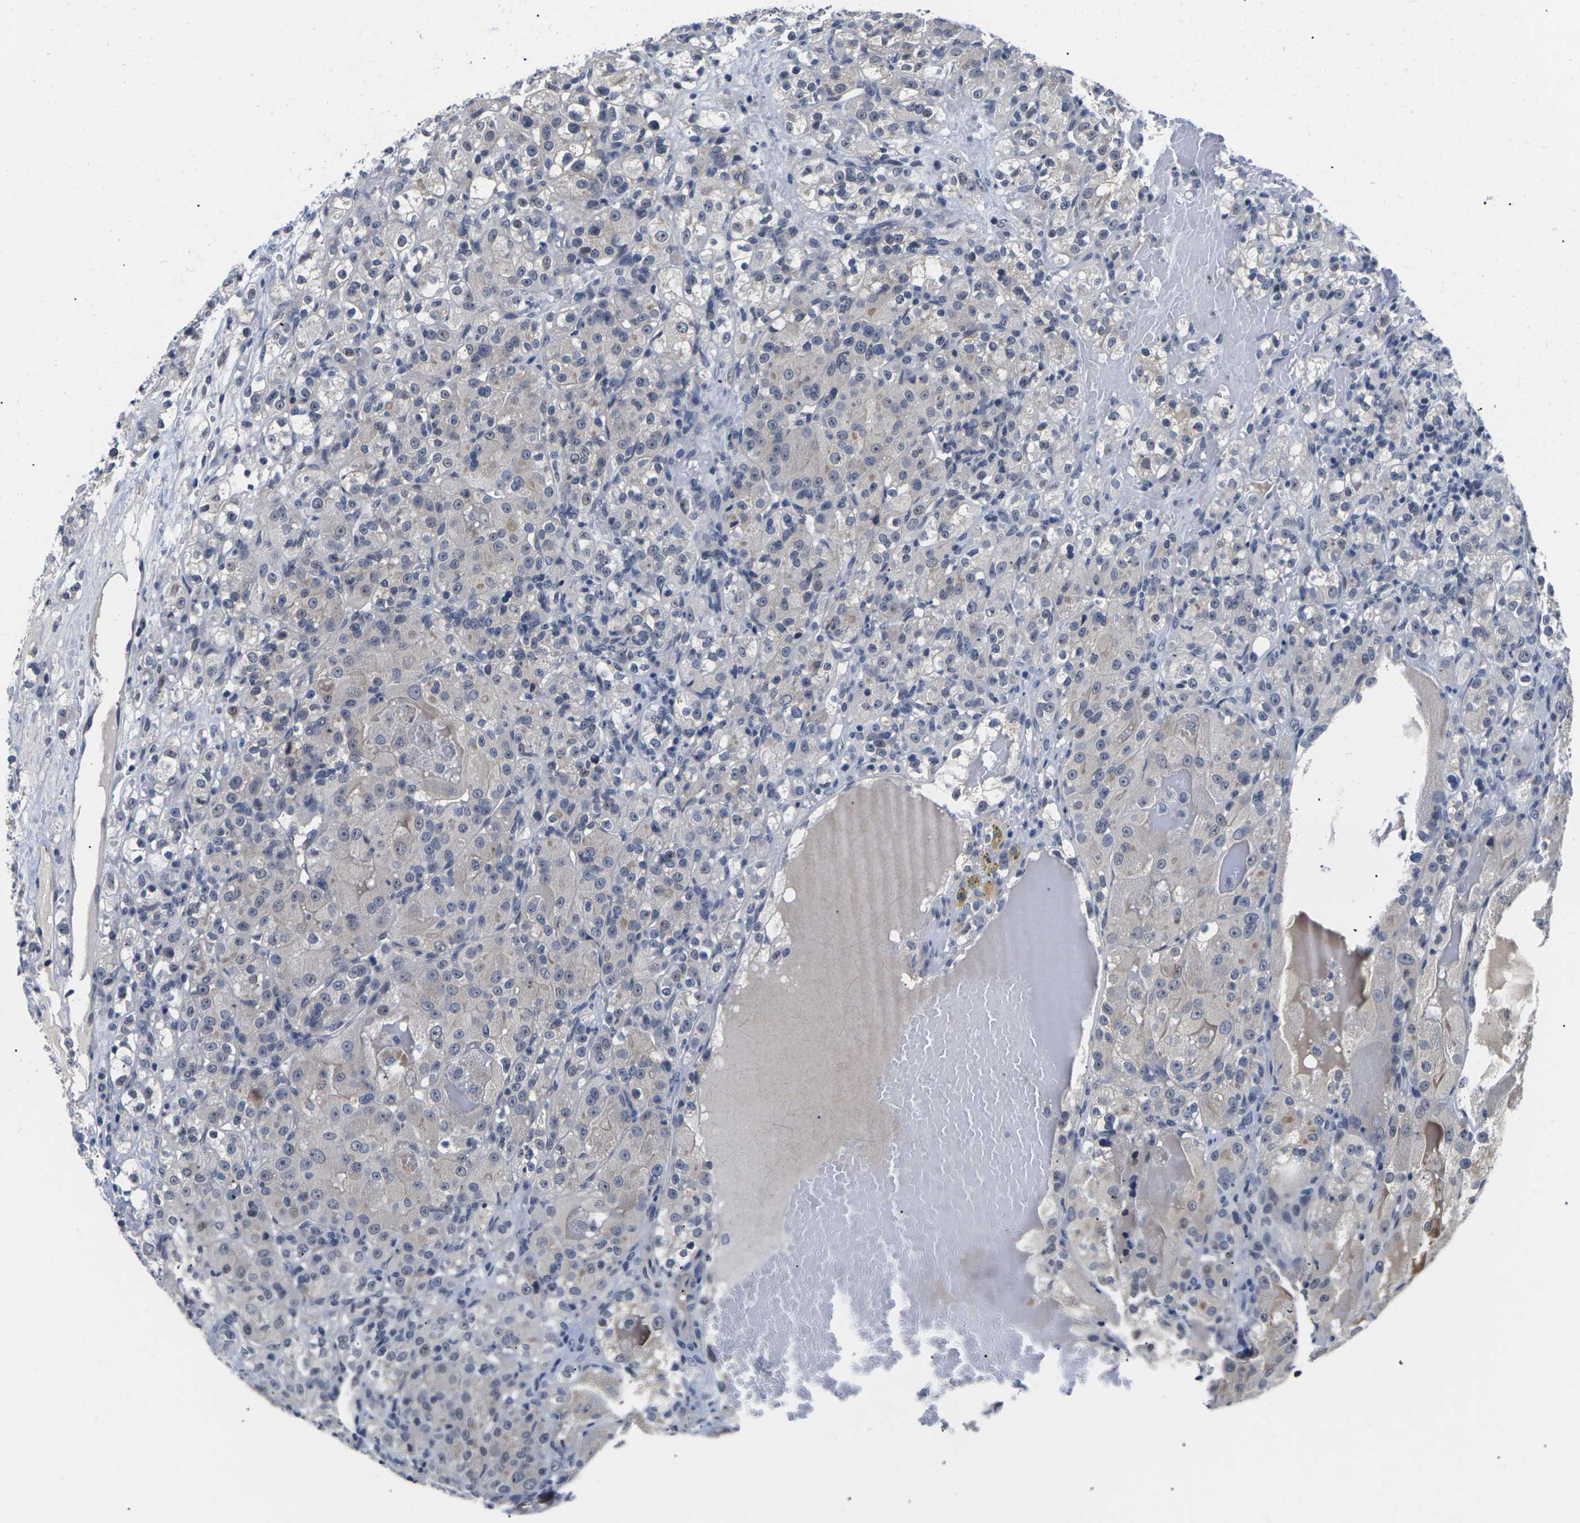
{"staining": {"intensity": "weak", "quantity": "<25%", "location": "cytoplasmic/membranous"}, "tissue": "renal cancer", "cell_type": "Tumor cells", "image_type": "cancer", "snomed": [{"axis": "morphology", "description": "Normal tissue, NOS"}, {"axis": "morphology", "description": "Adenocarcinoma, NOS"}, {"axis": "topography", "description": "Kidney"}], "caption": "DAB (3,3'-diaminobenzidine) immunohistochemical staining of renal cancer reveals no significant expression in tumor cells. Brightfield microscopy of immunohistochemistry stained with DAB (brown) and hematoxylin (blue), captured at high magnification.", "gene": "ST6GAL2", "patient": {"sex": "male", "age": 61}}